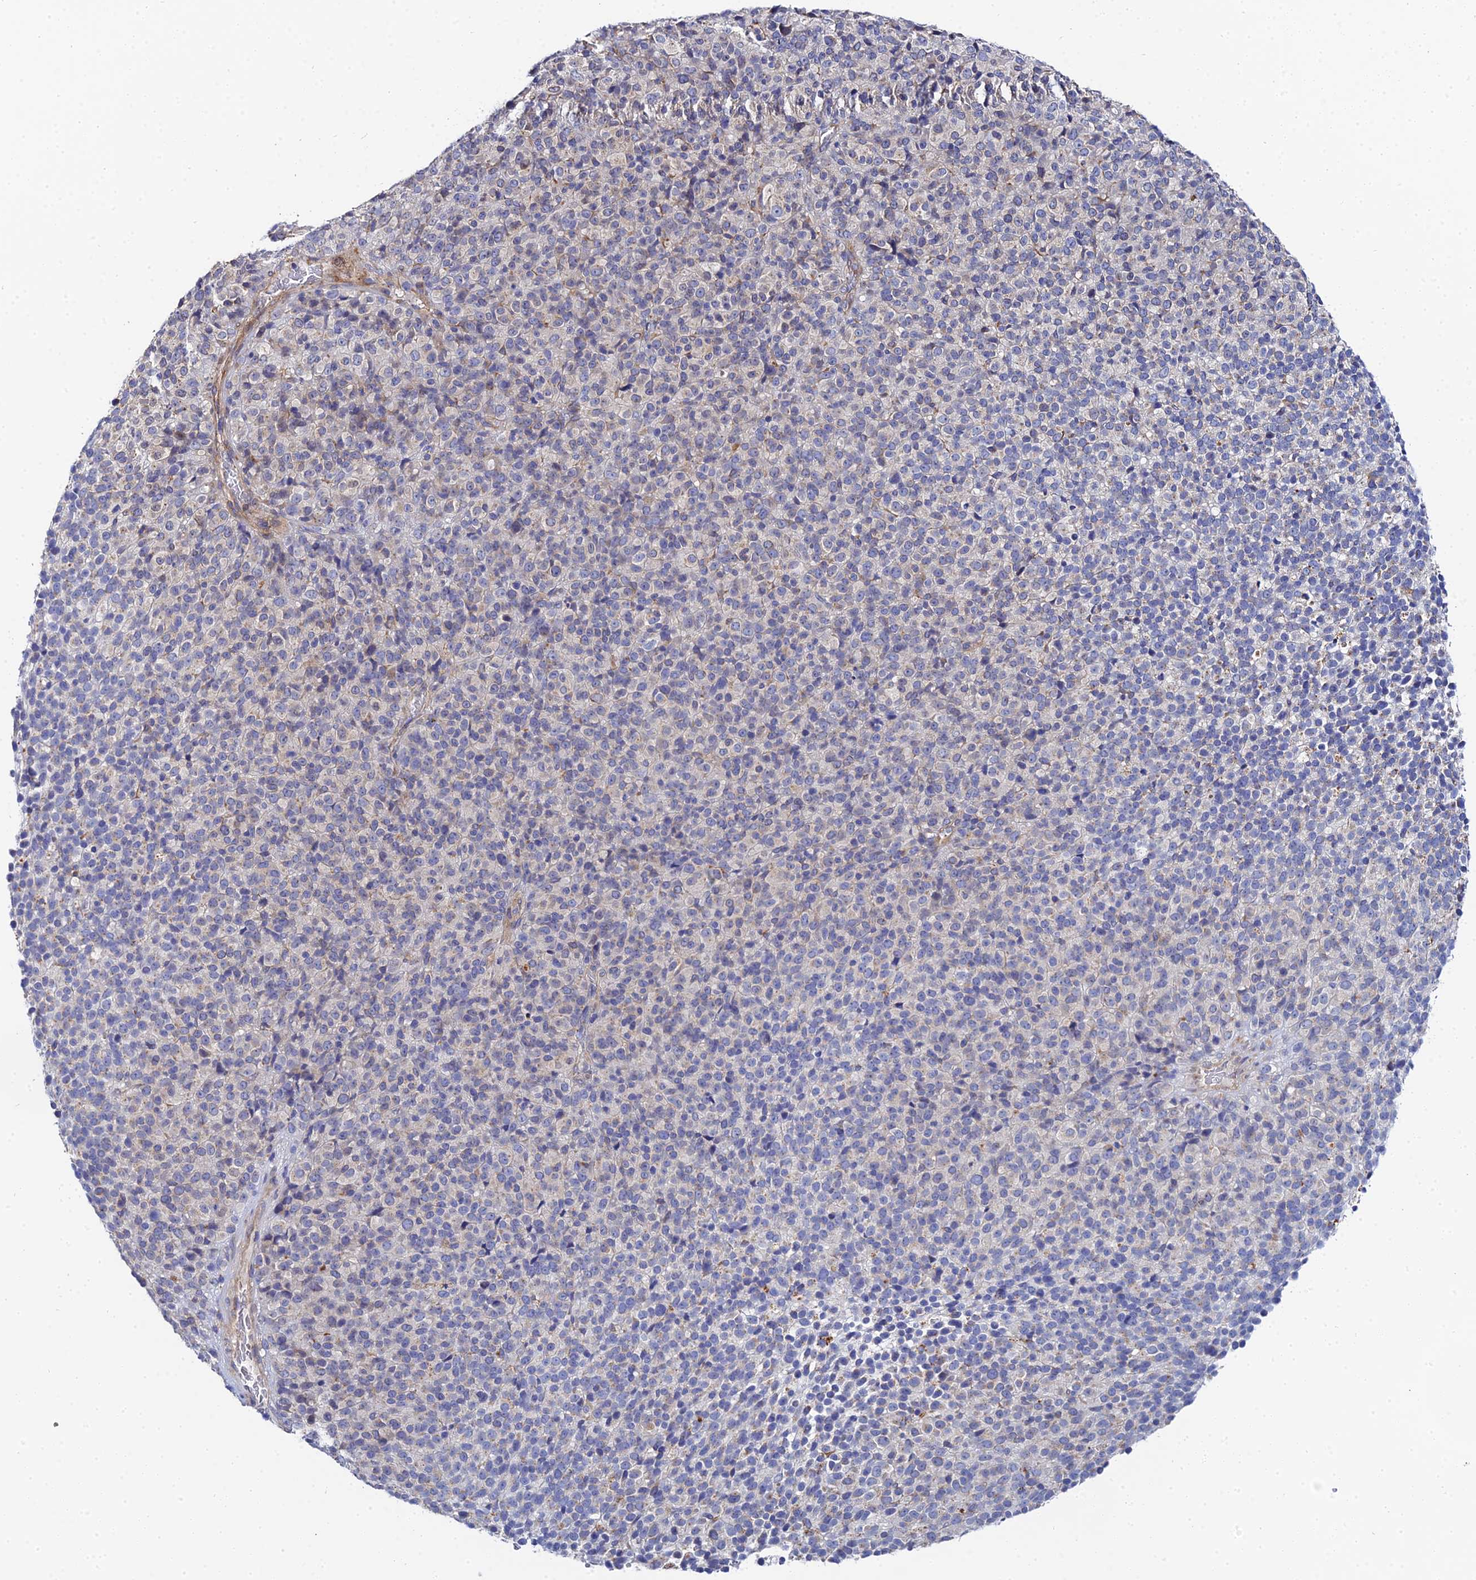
{"staining": {"intensity": "negative", "quantity": "none", "location": "none"}, "tissue": "melanoma", "cell_type": "Tumor cells", "image_type": "cancer", "snomed": [{"axis": "morphology", "description": "Malignant melanoma, Metastatic site"}, {"axis": "topography", "description": "Brain"}], "caption": "High magnification brightfield microscopy of melanoma stained with DAB (3,3'-diaminobenzidine) (brown) and counterstained with hematoxylin (blue): tumor cells show no significant staining. (DAB (3,3'-diaminobenzidine) IHC, high magnification).", "gene": "APOBEC3H", "patient": {"sex": "female", "age": 56}}